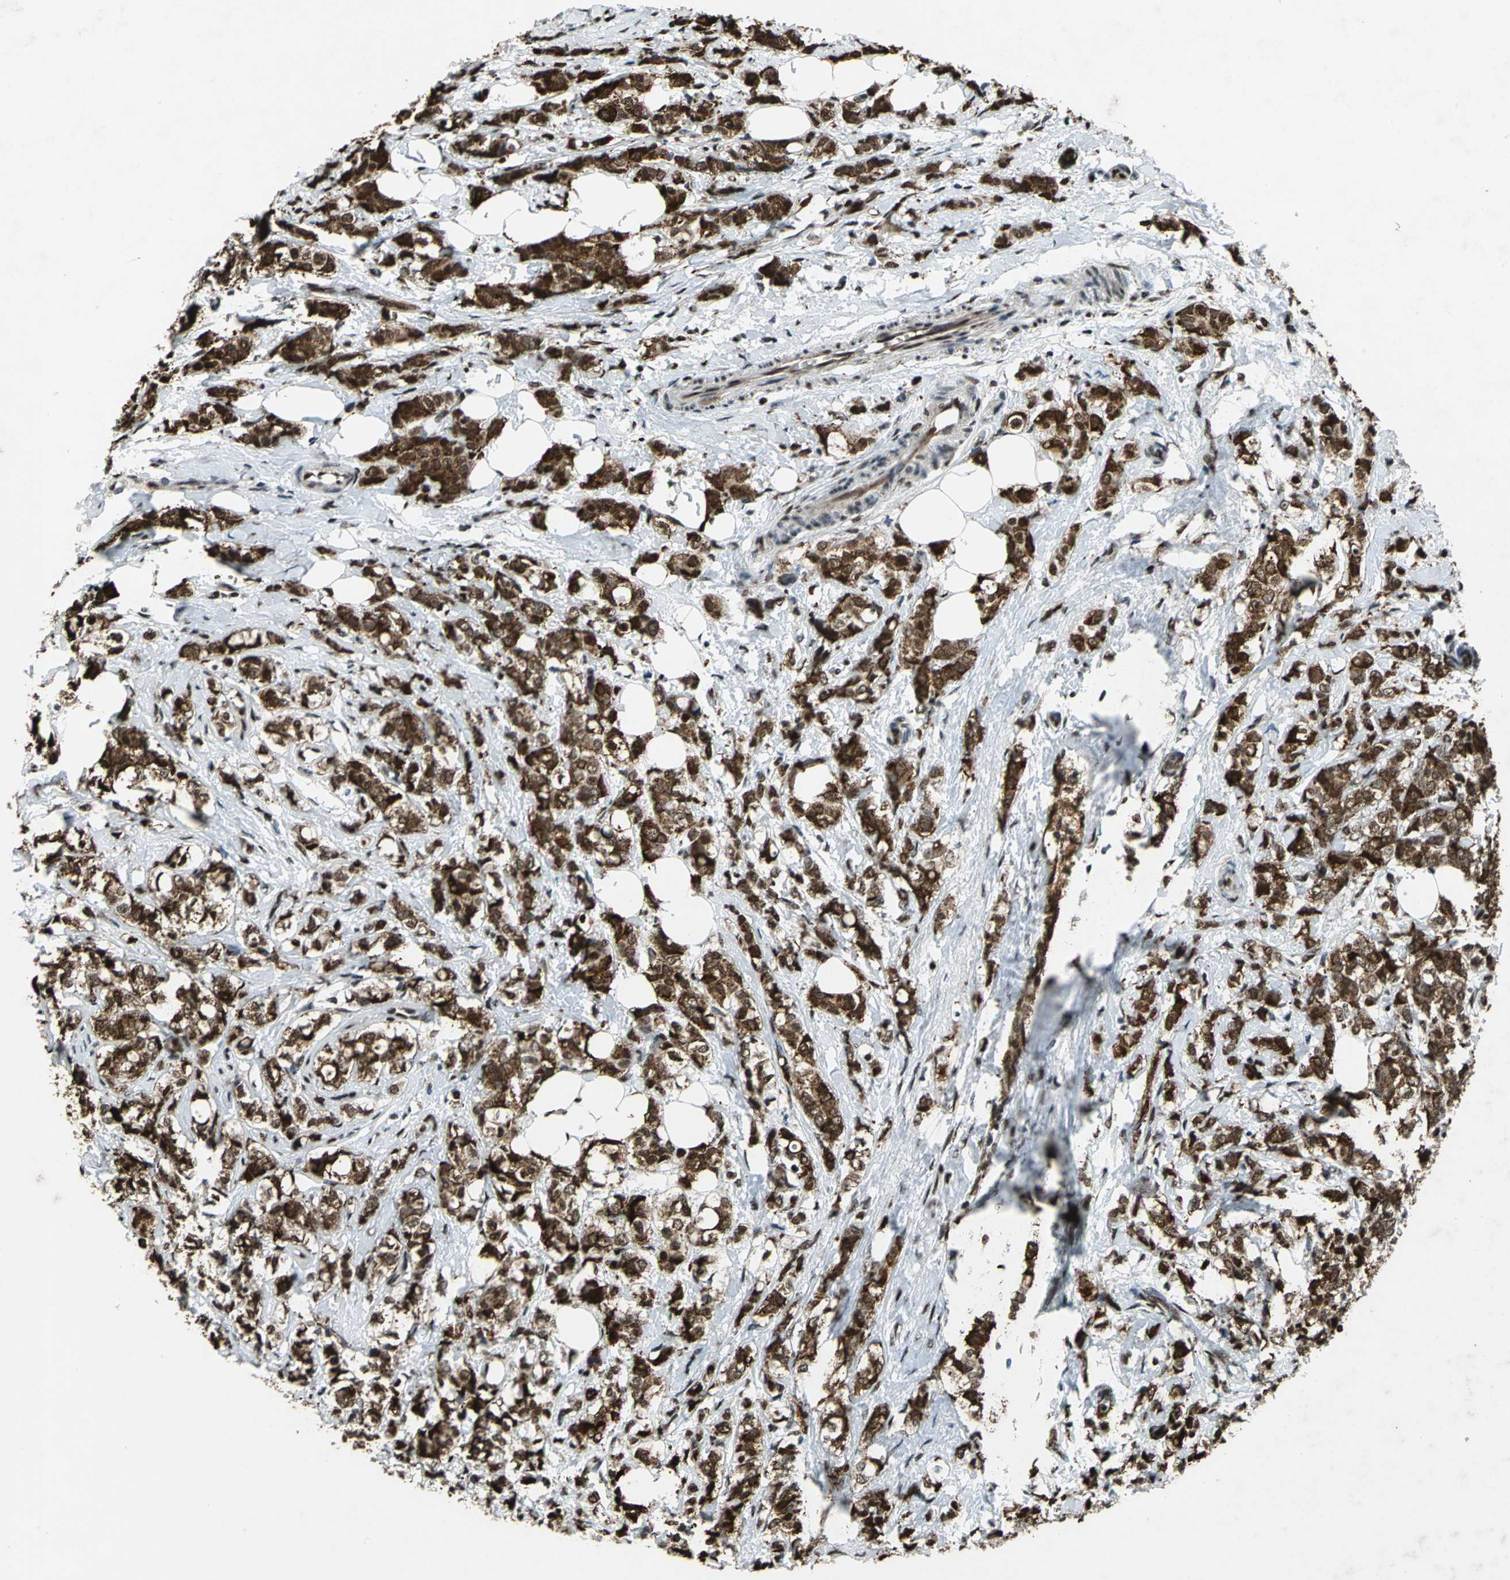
{"staining": {"intensity": "strong", "quantity": ">75%", "location": "cytoplasmic/membranous,nuclear"}, "tissue": "breast cancer", "cell_type": "Tumor cells", "image_type": "cancer", "snomed": [{"axis": "morphology", "description": "Lobular carcinoma"}, {"axis": "topography", "description": "Breast"}], "caption": "The immunohistochemical stain labels strong cytoplasmic/membranous and nuclear positivity in tumor cells of breast lobular carcinoma tissue.", "gene": "ANP32A", "patient": {"sex": "female", "age": 60}}